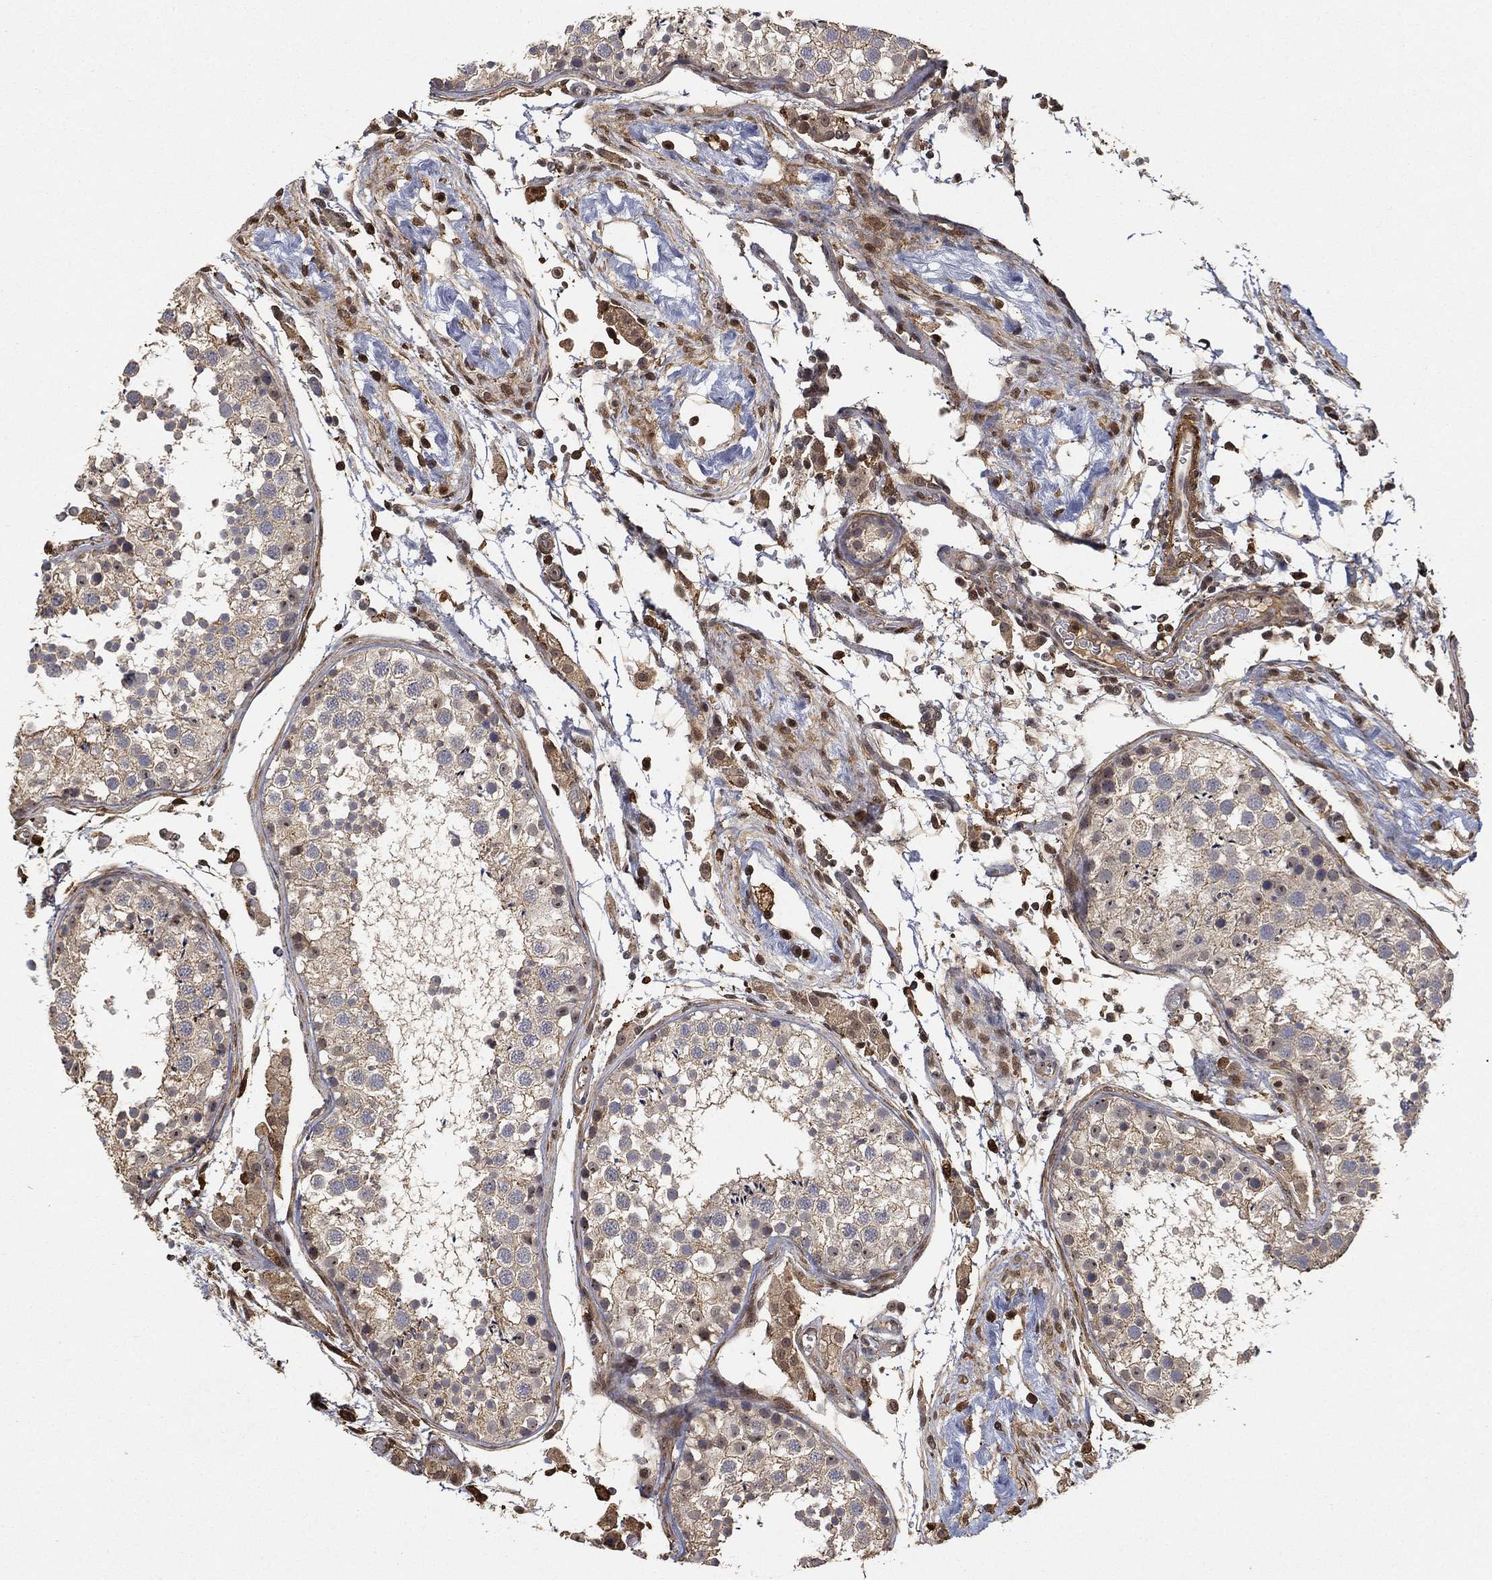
{"staining": {"intensity": "weak", "quantity": "<25%", "location": "cytoplasmic/membranous,nuclear"}, "tissue": "testis", "cell_type": "Cells in seminiferous ducts", "image_type": "normal", "snomed": [{"axis": "morphology", "description": "Normal tissue, NOS"}, {"axis": "topography", "description": "Testis"}], "caption": "Histopathology image shows no significant protein staining in cells in seminiferous ducts of normal testis.", "gene": "CRYL1", "patient": {"sex": "male", "age": 29}}